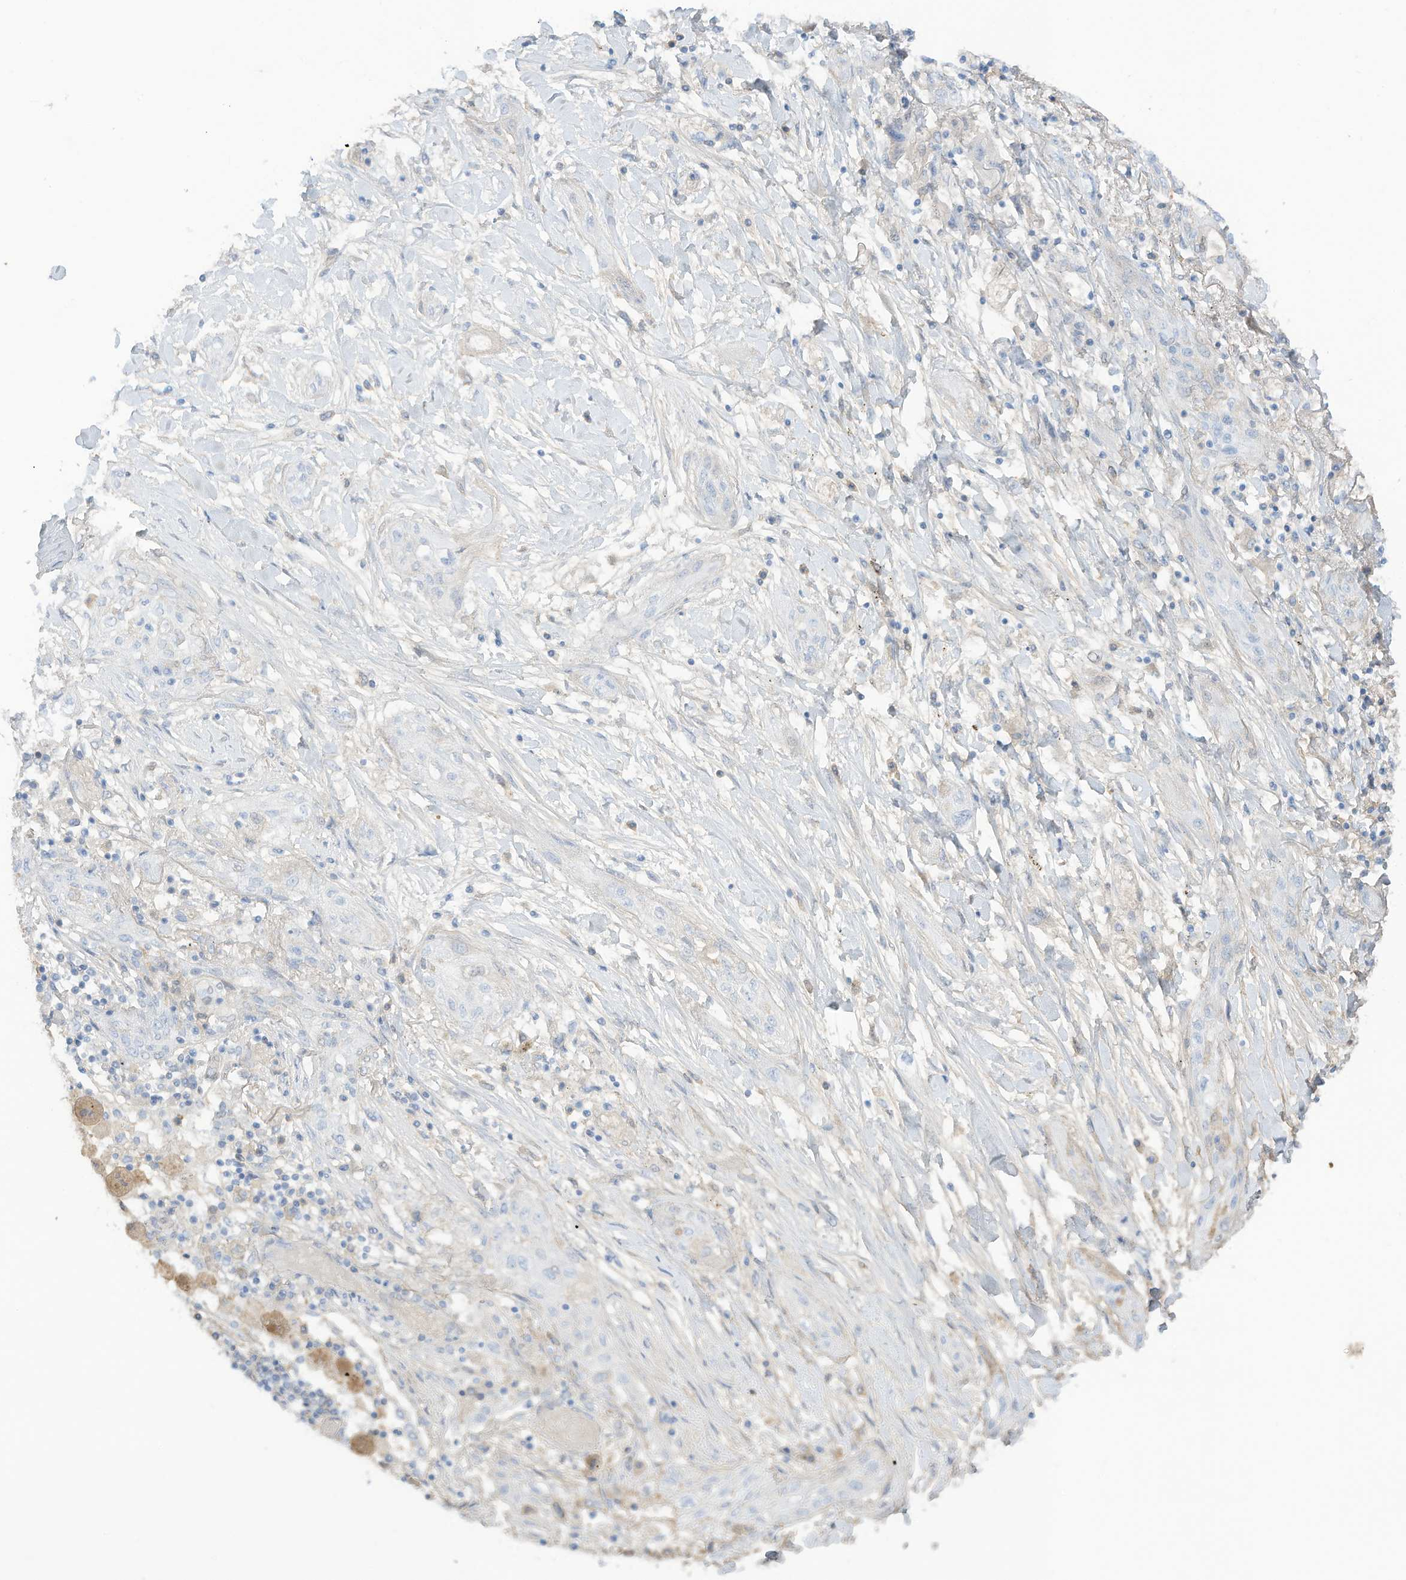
{"staining": {"intensity": "negative", "quantity": "none", "location": "none"}, "tissue": "lung cancer", "cell_type": "Tumor cells", "image_type": "cancer", "snomed": [{"axis": "morphology", "description": "Squamous cell carcinoma, NOS"}, {"axis": "topography", "description": "Lung"}], "caption": "DAB (3,3'-diaminobenzidine) immunohistochemical staining of human lung squamous cell carcinoma reveals no significant staining in tumor cells.", "gene": "HSD17B13", "patient": {"sex": "female", "age": 47}}